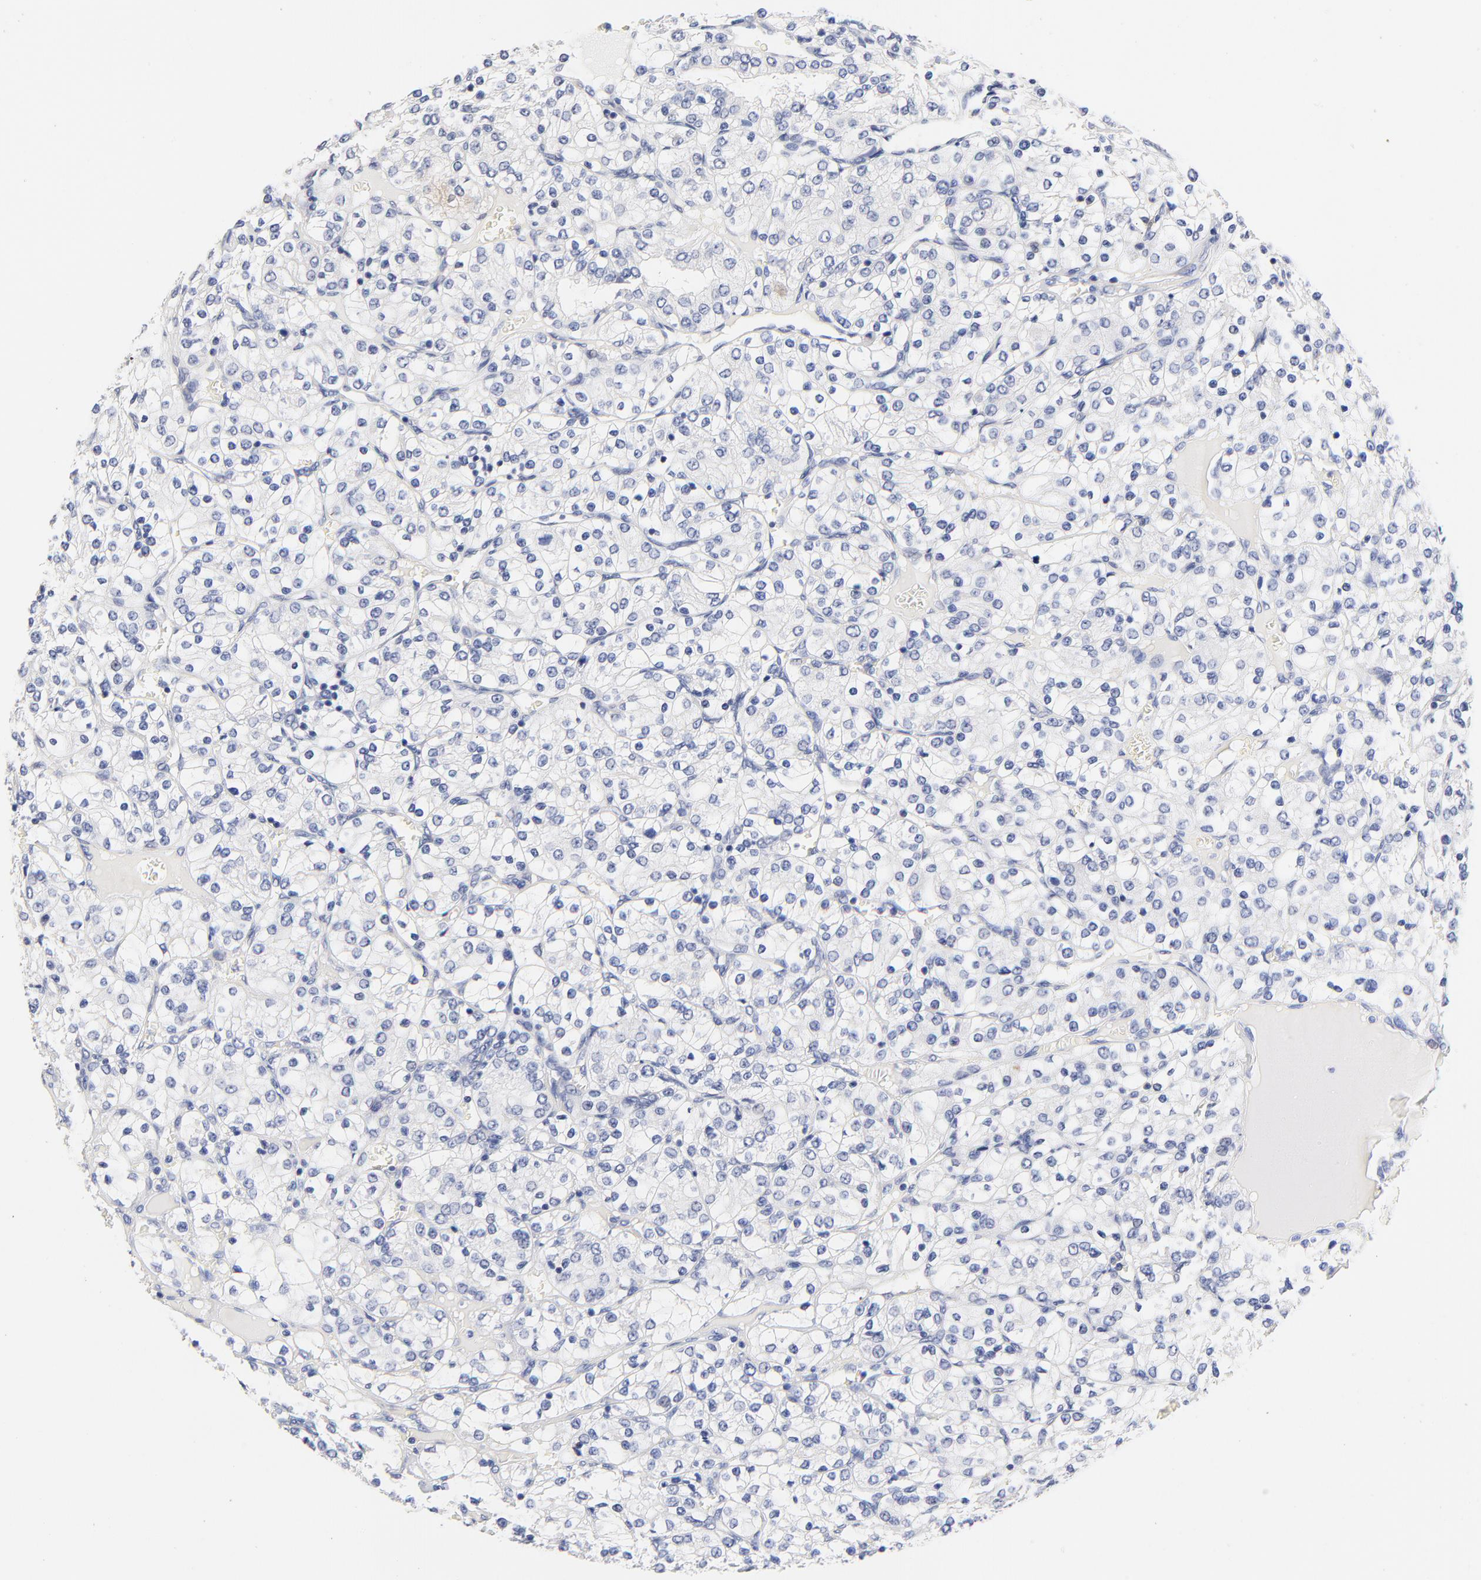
{"staining": {"intensity": "negative", "quantity": "none", "location": "none"}, "tissue": "renal cancer", "cell_type": "Tumor cells", "image_type": "cancer", "snomed": [{"axis": "morphology", "description": "Adenocarcinoma, NOS"}, {"axis": "topography", "description": "Kidney"}], "caption": "The histopathology image displays no significant expression in tumor cells of renal adenocarcinoma.", "gene": "TWNK", "patient": {"sex": "female", "age": 62}}